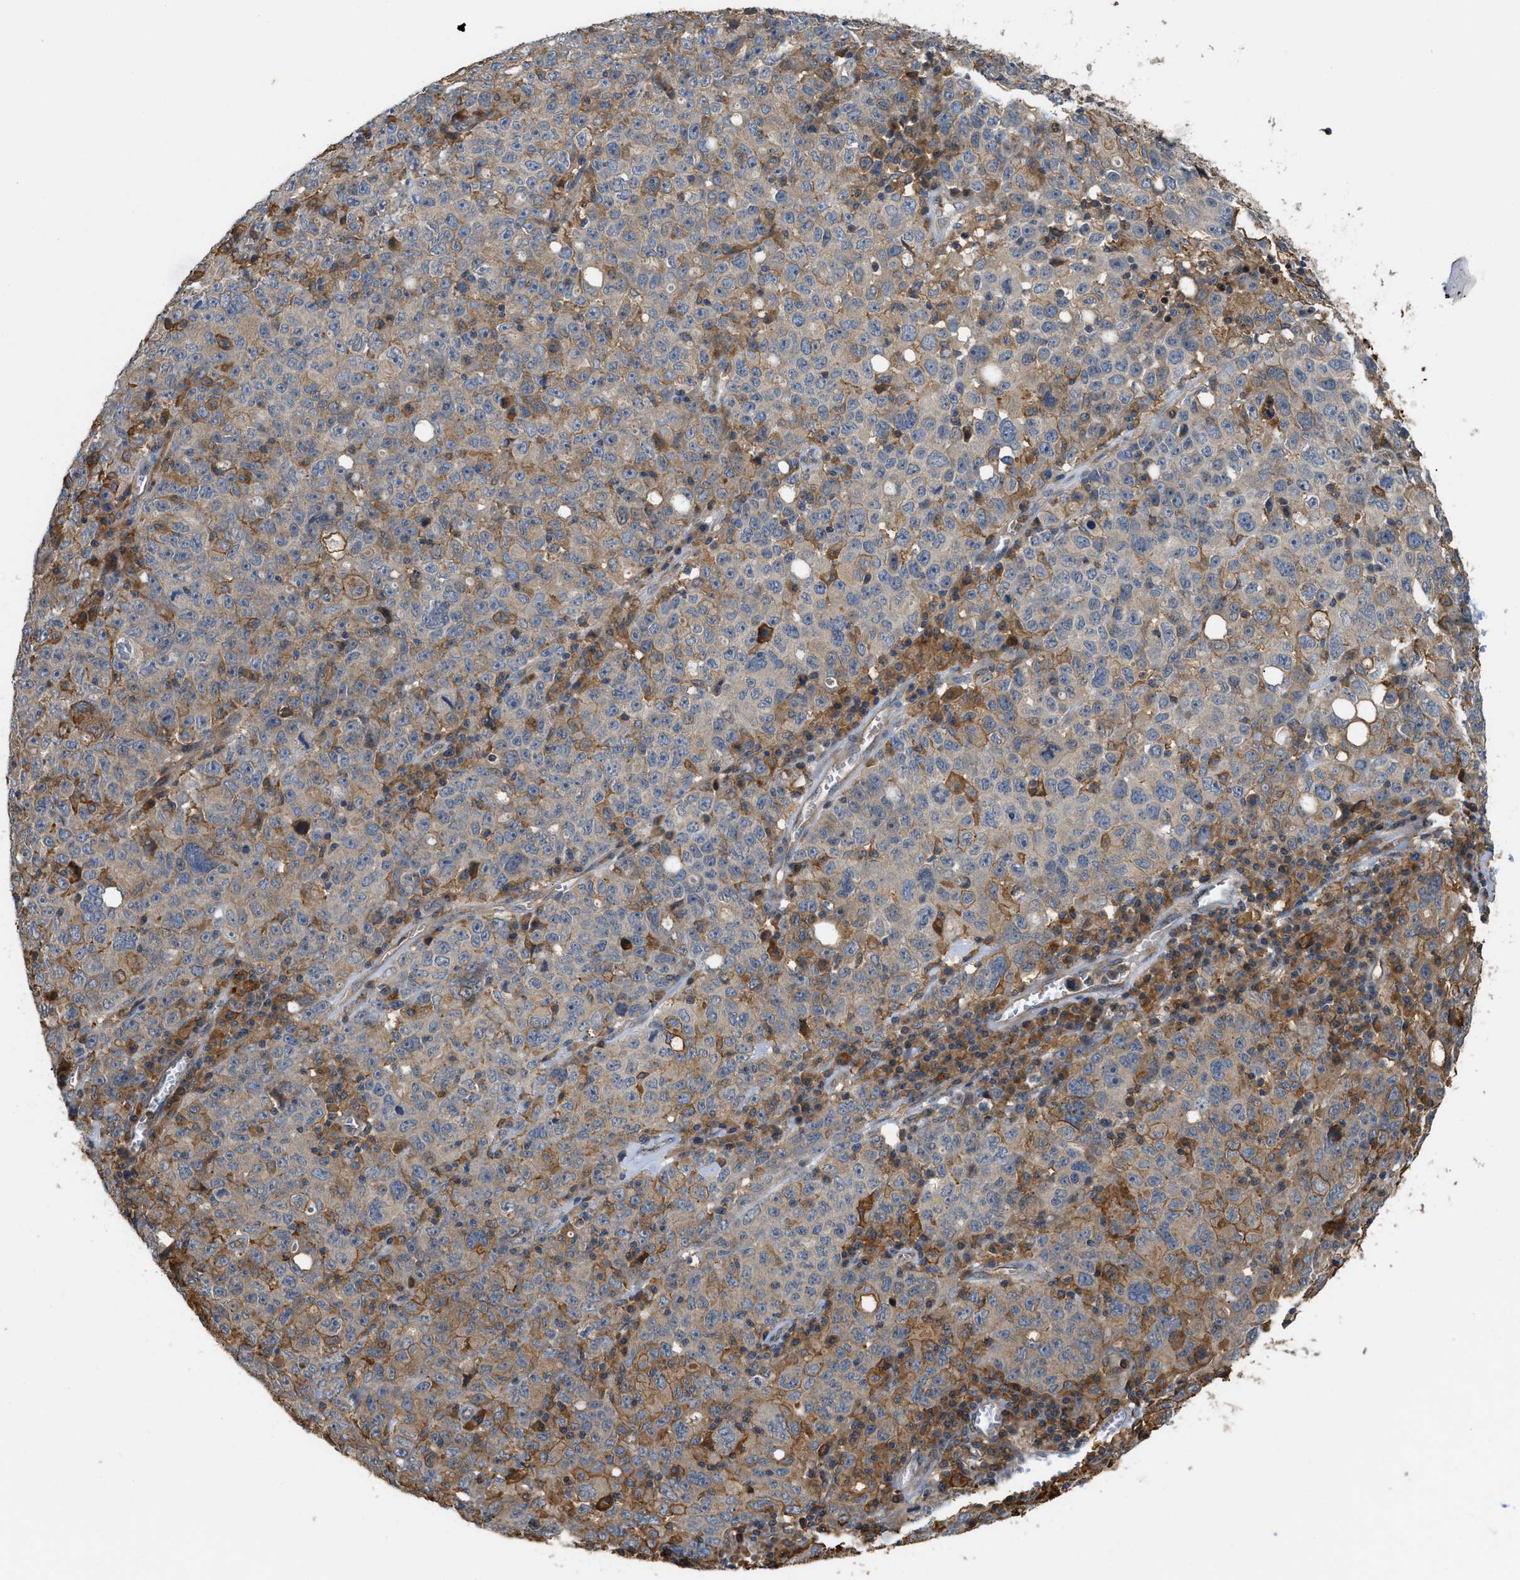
{"staining": {"intensity": "weak", "quantity": ">75%", "location": "cytoplasmic/membranous"}, "tissue": "ovarian cancer", "cell_type": "Tumor cells", "image_type": "cancer", "snomed": [{"axis": "morphology", "description": "Carcinoma, endometroid"}, {"axis": "topography", "description": "Ovary"}], "caption": "Ovarian cancer (endometroid carcinoma) tissue reveals weak cytoplasmic/membranous expression in approximately >75% of tumor cells, visualized by immunohistochemistry.", "gene": "DDHD2", "patient": {"sex": "female", "age": 62}}